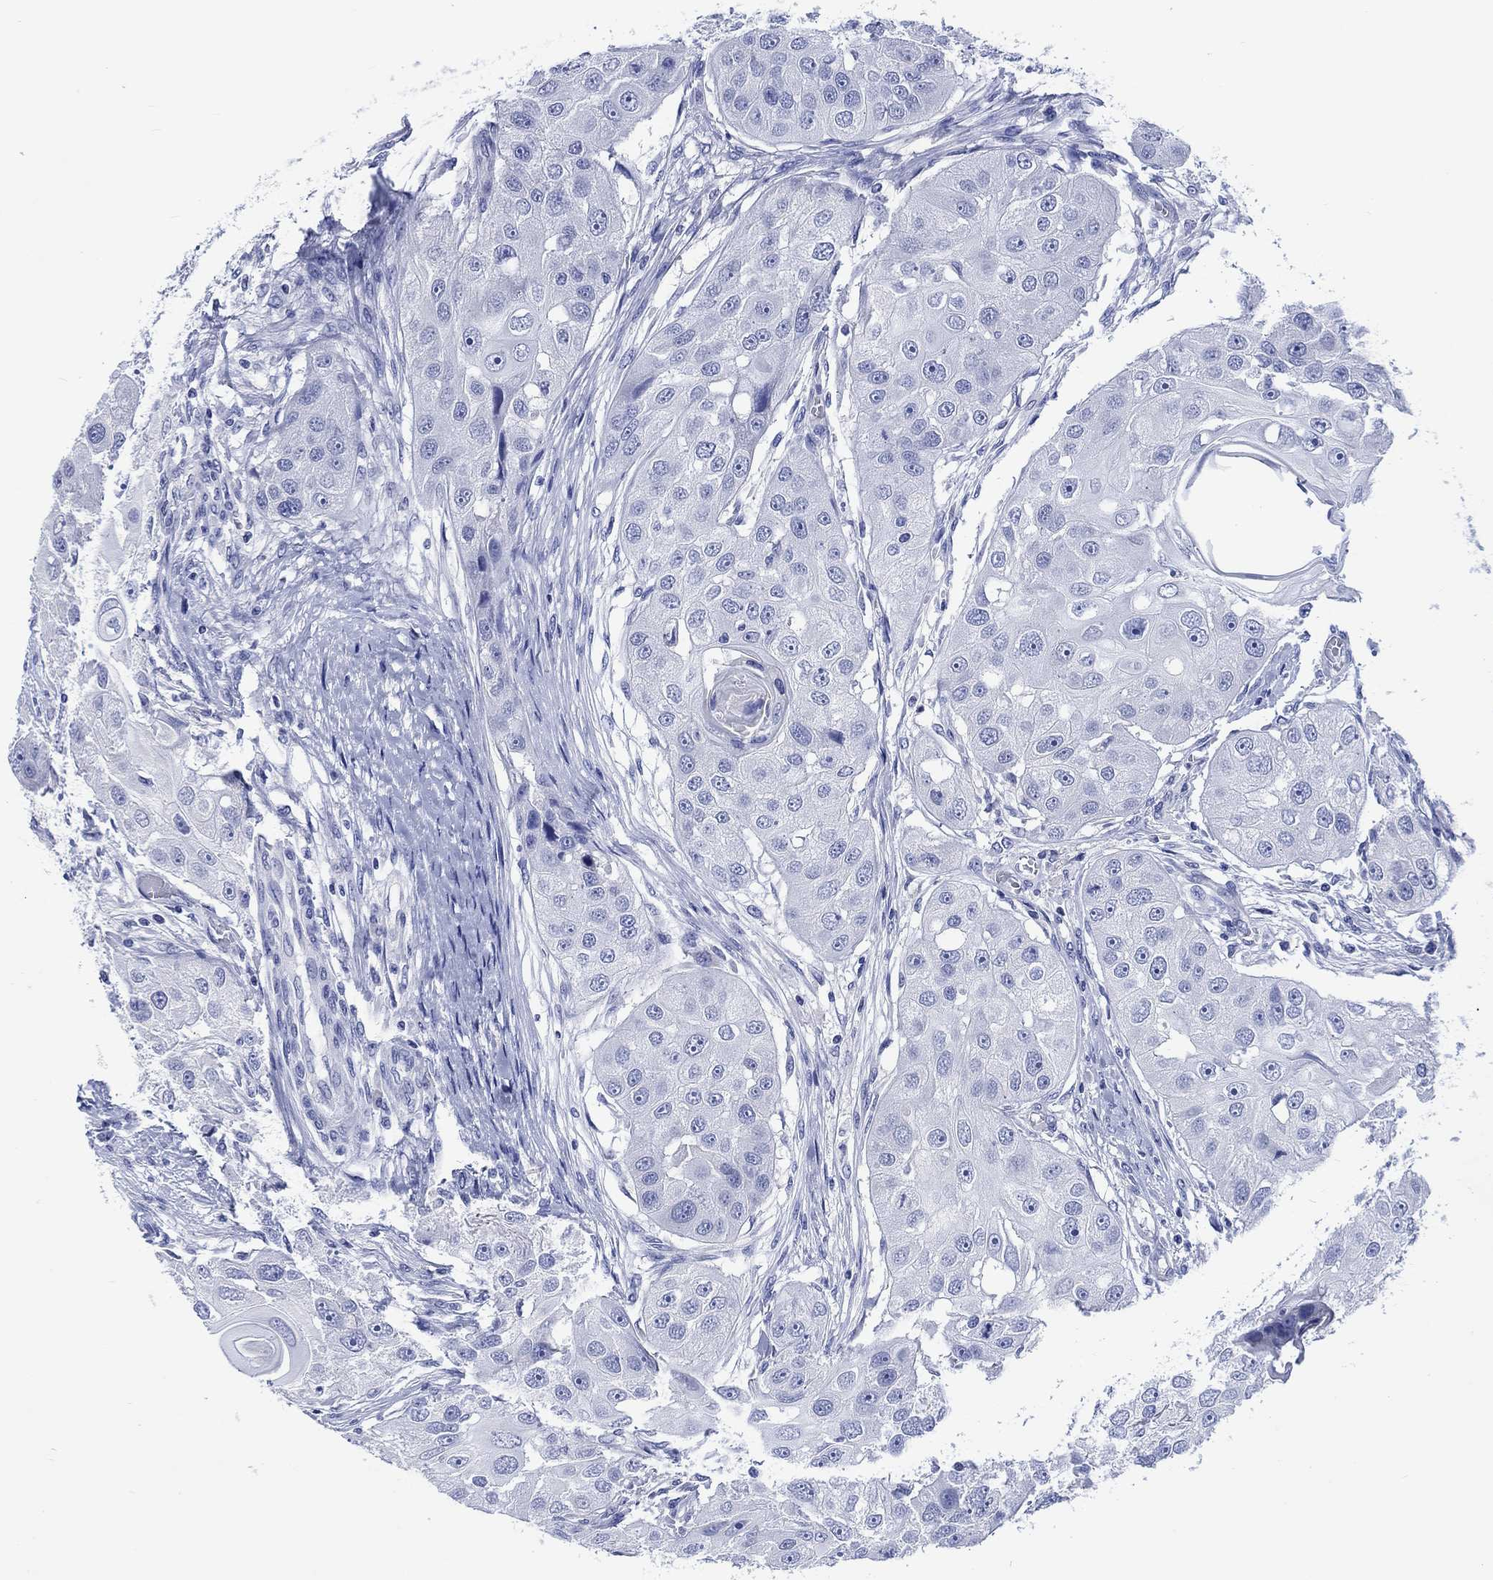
{"staining": {"intensity": "negative", "quantity": "none", "location": "none"}, "tissue": "head and neck cancer", "cell_type": "Tumor cells", "image_type": "cancer", "snomed": [{"axis": "morphology", "description": "Normal tissue, NOS"}, {"axis": "morphology", "description": "Squamous cell carcinoma, NOS"}, {"axis": "topography", "description": "Skeletal muscle"}, {"axis": "topography", "description": "Head-Neck"}], "caption": "Tumor cells are negative for brown protein staining in head and neck squamous cell carcinoma.", "gene": "CACNG3", "patient": {"sex": "male", "age": 51}}